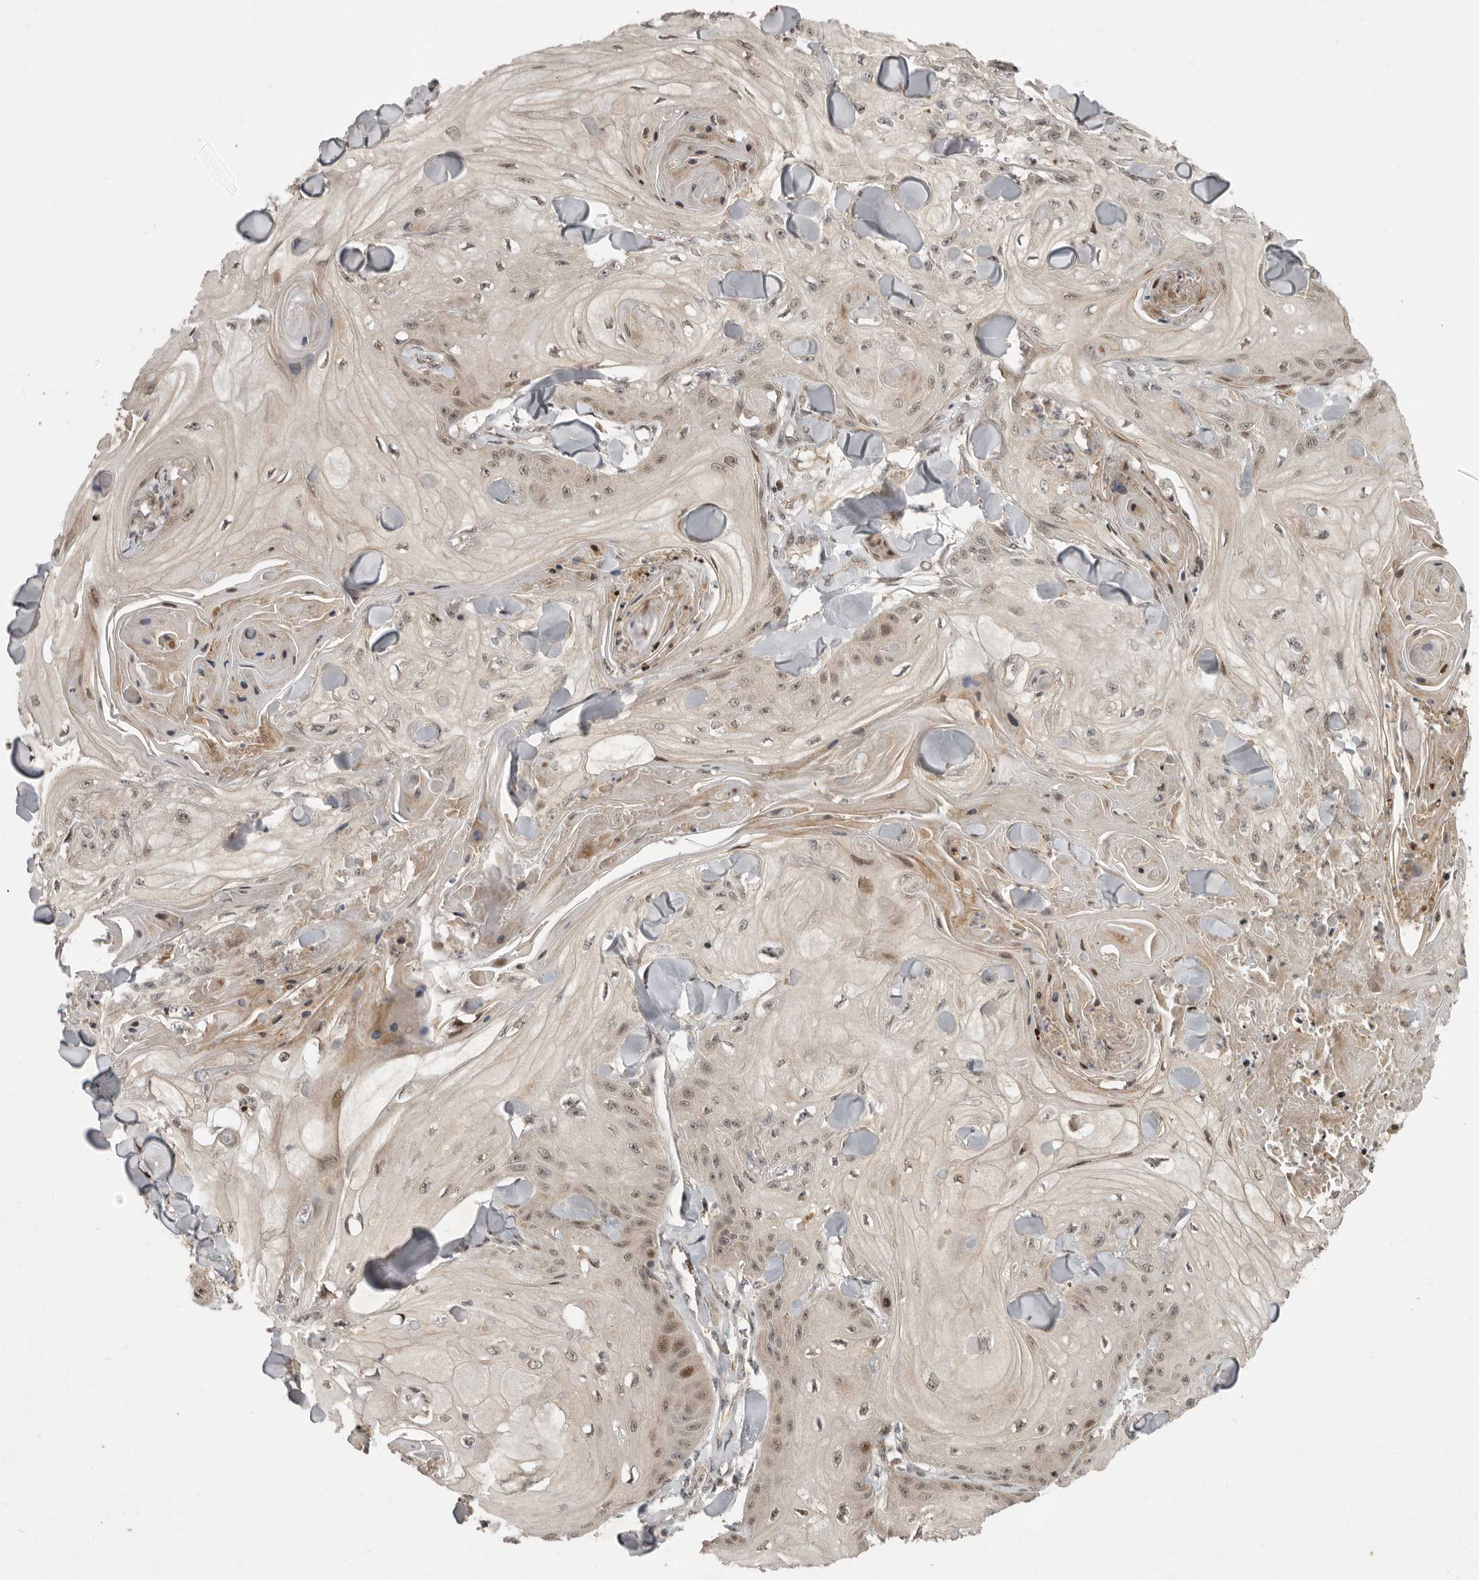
{"staining": {"intensity": "weak", "quantity": ">75%", "location": "nuclear"}, "tissue": "skin cancer", "cell_type": "Tumor cells", "image_type": "cancer", "snomed": [{"axis": "morphology", "description": "Squamous cell carcinoma, NOS"}, {"axis": "topography", "description": "Skin"}], "caption": "A histopathology image of human skin cancer stained for a protein reveals weak nuclear brown staining in tumor cells.", "gene": "RABIF", "patient": {"sex": "male", "age": 74}}